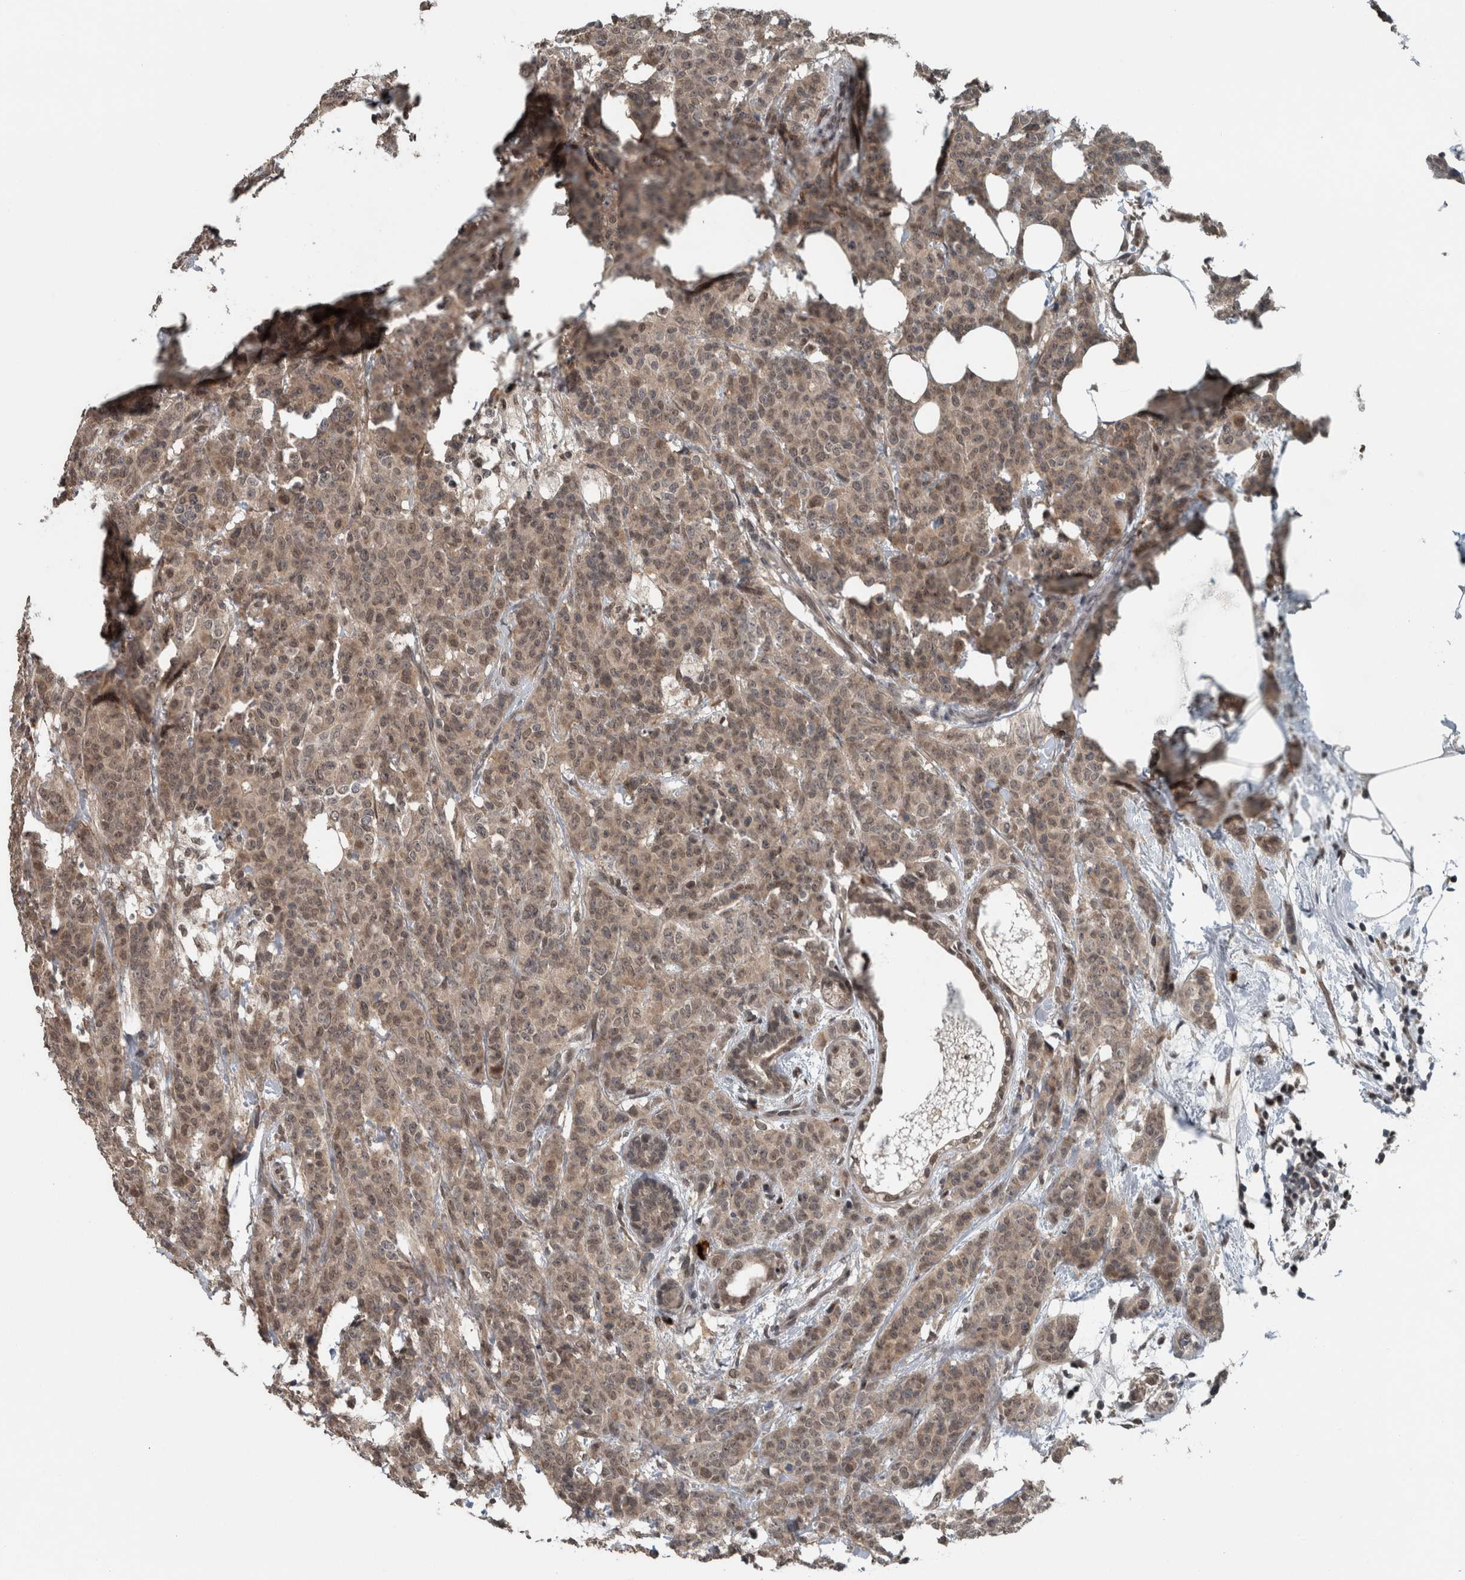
{"staining": {"intensity": "weak", "quantity": ">75%", "location": "cytoplasmic/membranous,nuclear"}, "tissue": "breast cancer", "cell_type": "Tumor cells", "image_type": "cancer", "snomed": [{"axis": "morphology", "description": "Normal tissue, NOS"}, {"axis": "morphology", "description": "Duct carcinoma"}, {"axis": "topography", "description": "Breast"}], "caption": "Breast intraductal carcinoma stained for a protein exhibits weak cytoplasmic/membranous and nuclear positivity in tumor cells.", "gene": "SPAG7", "patient": {"sex": "female", "age": 40}}